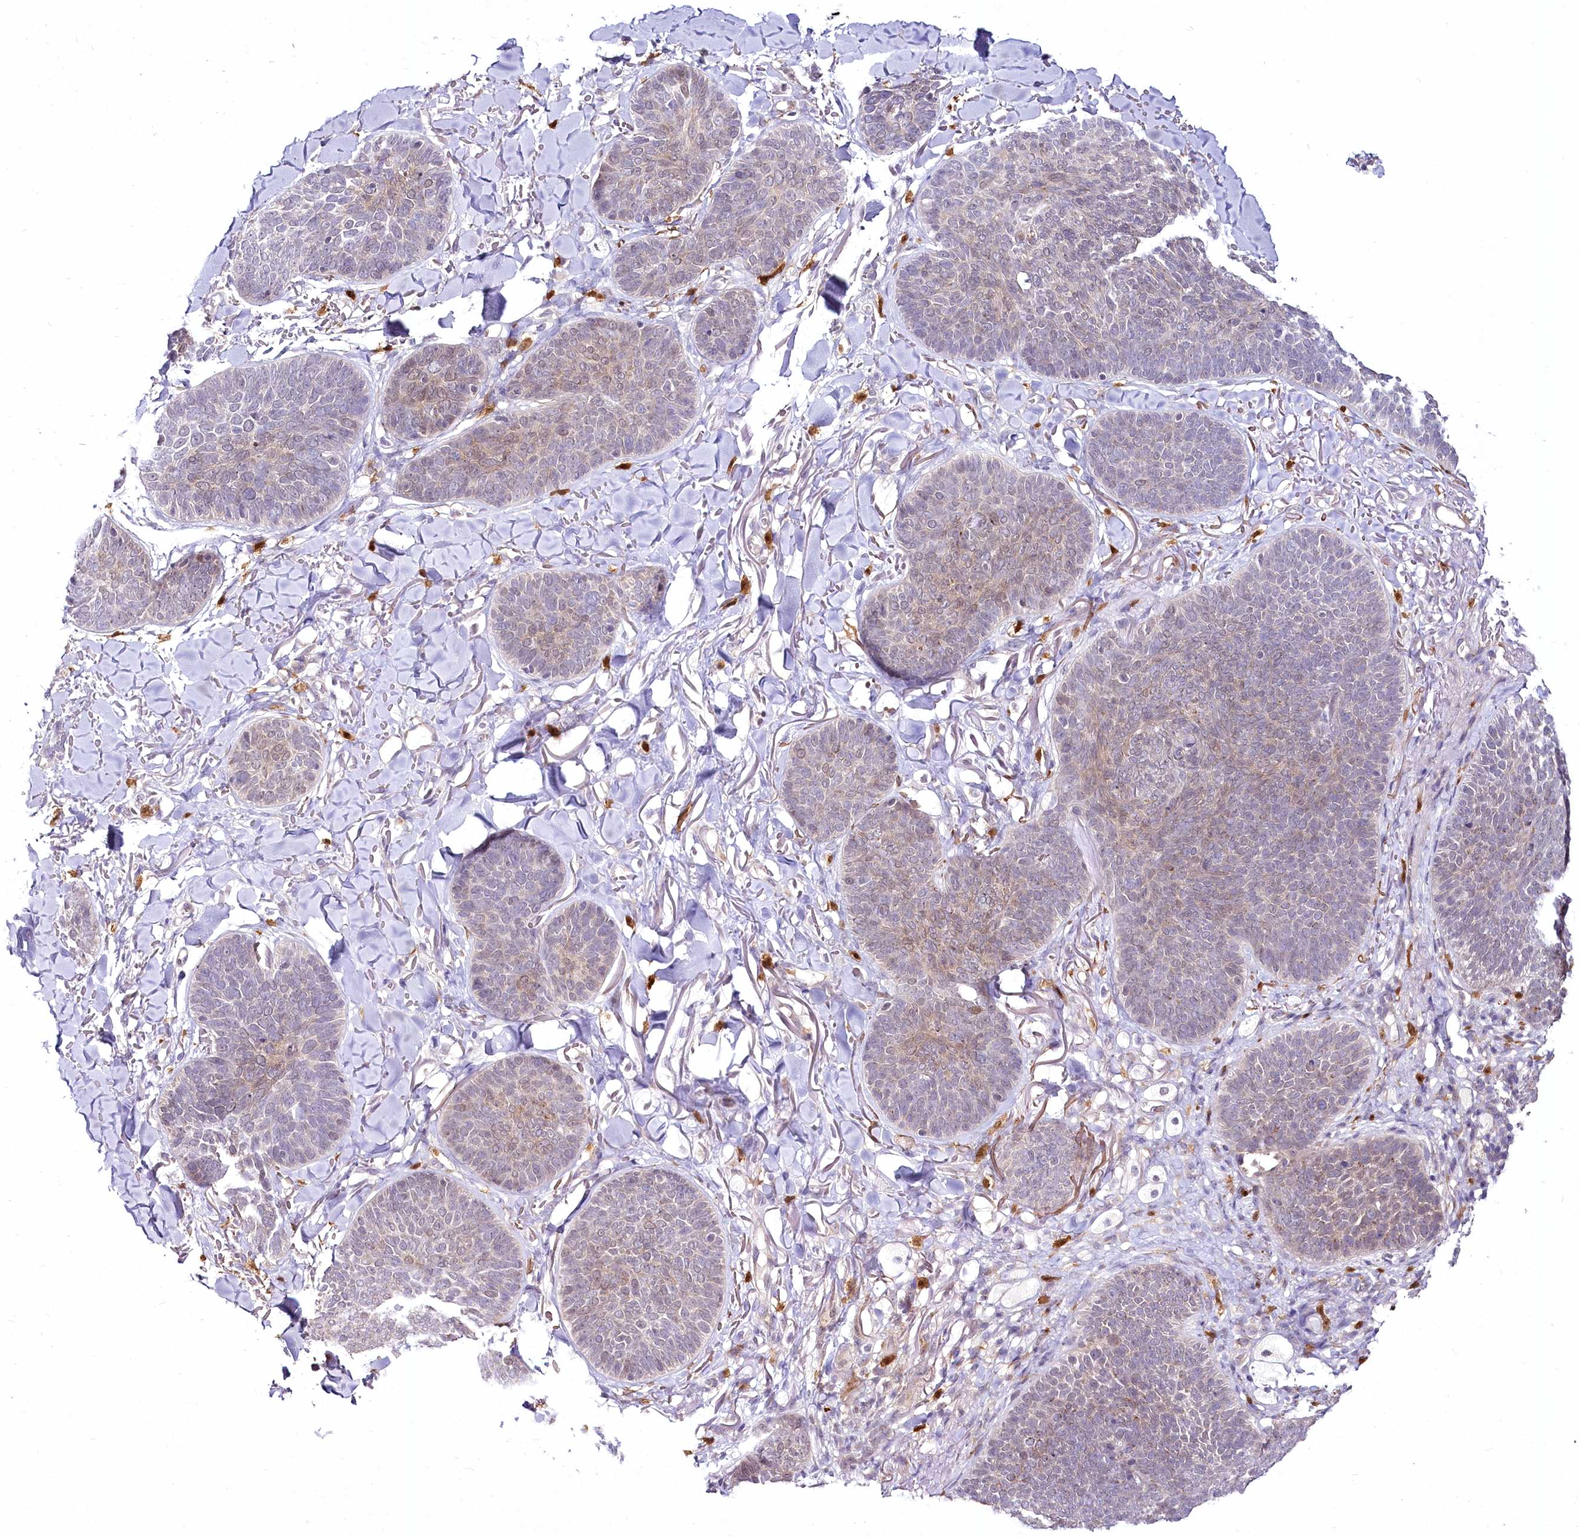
{"staining": {"intensity": "weak", "quantity": "25%-75%", "location": "cytoplasmic/membranous,nuclear"}, "tissue": "skin cancer", "cell_type": "Tumor cells", "image_type": "cancer", "snomed": [{"axis": "morphology", "description": "Basal cell carcinoma"}, {"axis": "topography", "description": "Skin"}], "caption": "Weak cytoplasmic/membranous and nuclear positivity for a protein is present in approximately 25%-75% of tumor cells of skin cancer (basal cell carcinoma) using immunohistochemistry.", "gene": "VWA5A", "patient": {"sex": "male", "age": 85}}